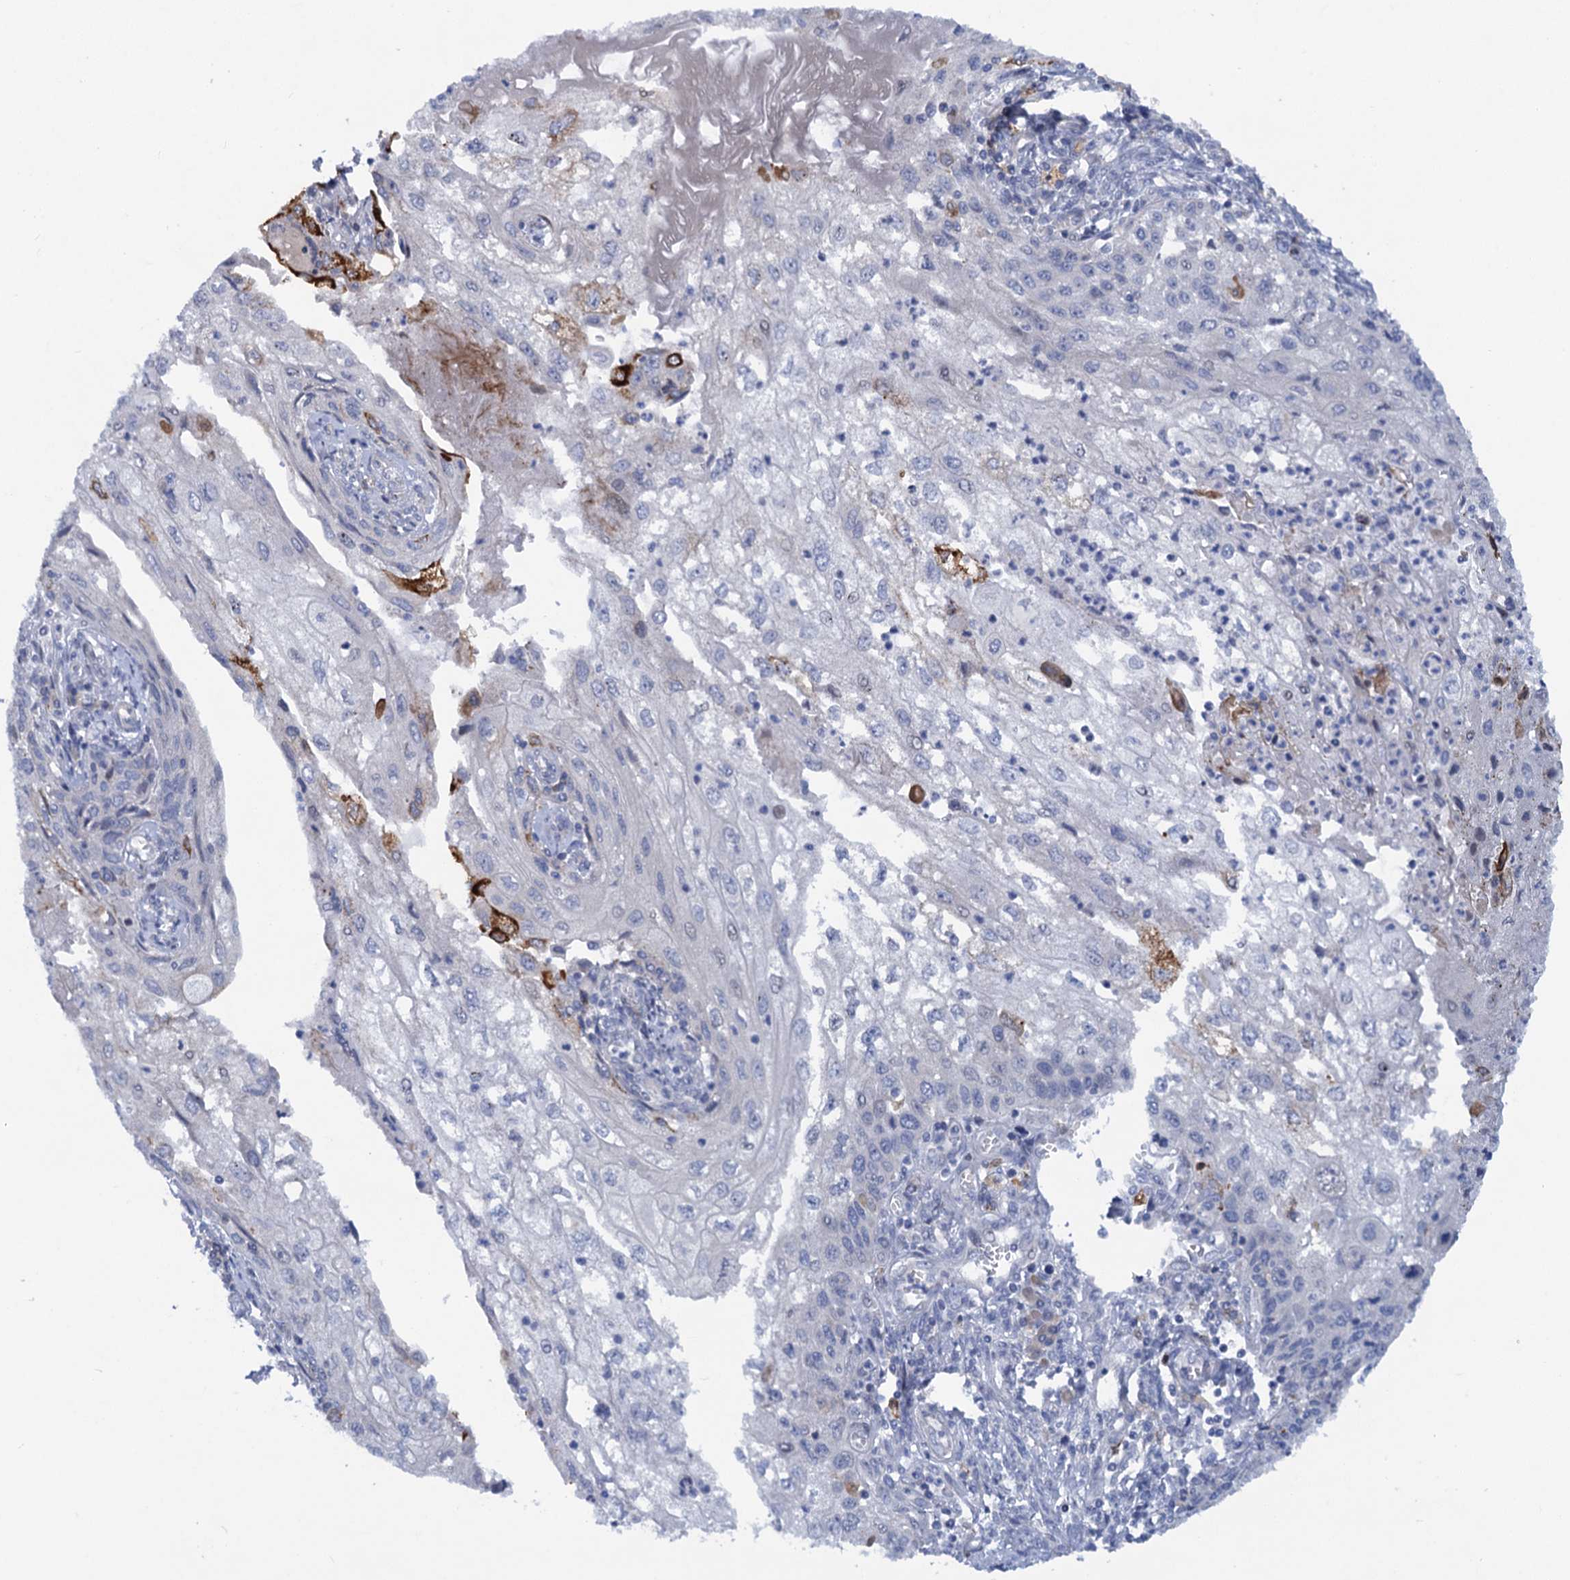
{"staining": {"intensity": "negative", "quantity": "none", "location": "none"}, "tissue": "cervical cancer", "cell_type": "Tumor cells", "image_type": "cancer", "snomed": [{"axis": "morphology", "description": "Squamous cell carcinoma, NOS"}, {"axis": "topography", "description": "Cervix"}], "caption": "Immunohistochemistry (IHC) photomicrograph of neoplastic tissue: human cervical cancer stained with DAB (3,3'-diaminobenzidine) displays no significant protein staining in tumor cells. (Stains: DAB IHC with hematoxylin counter stain, Microscopy: brightfield microscopy at high magnification).", "gene": "QPCTL", "patient": {"sex": "female", "age": 67}}